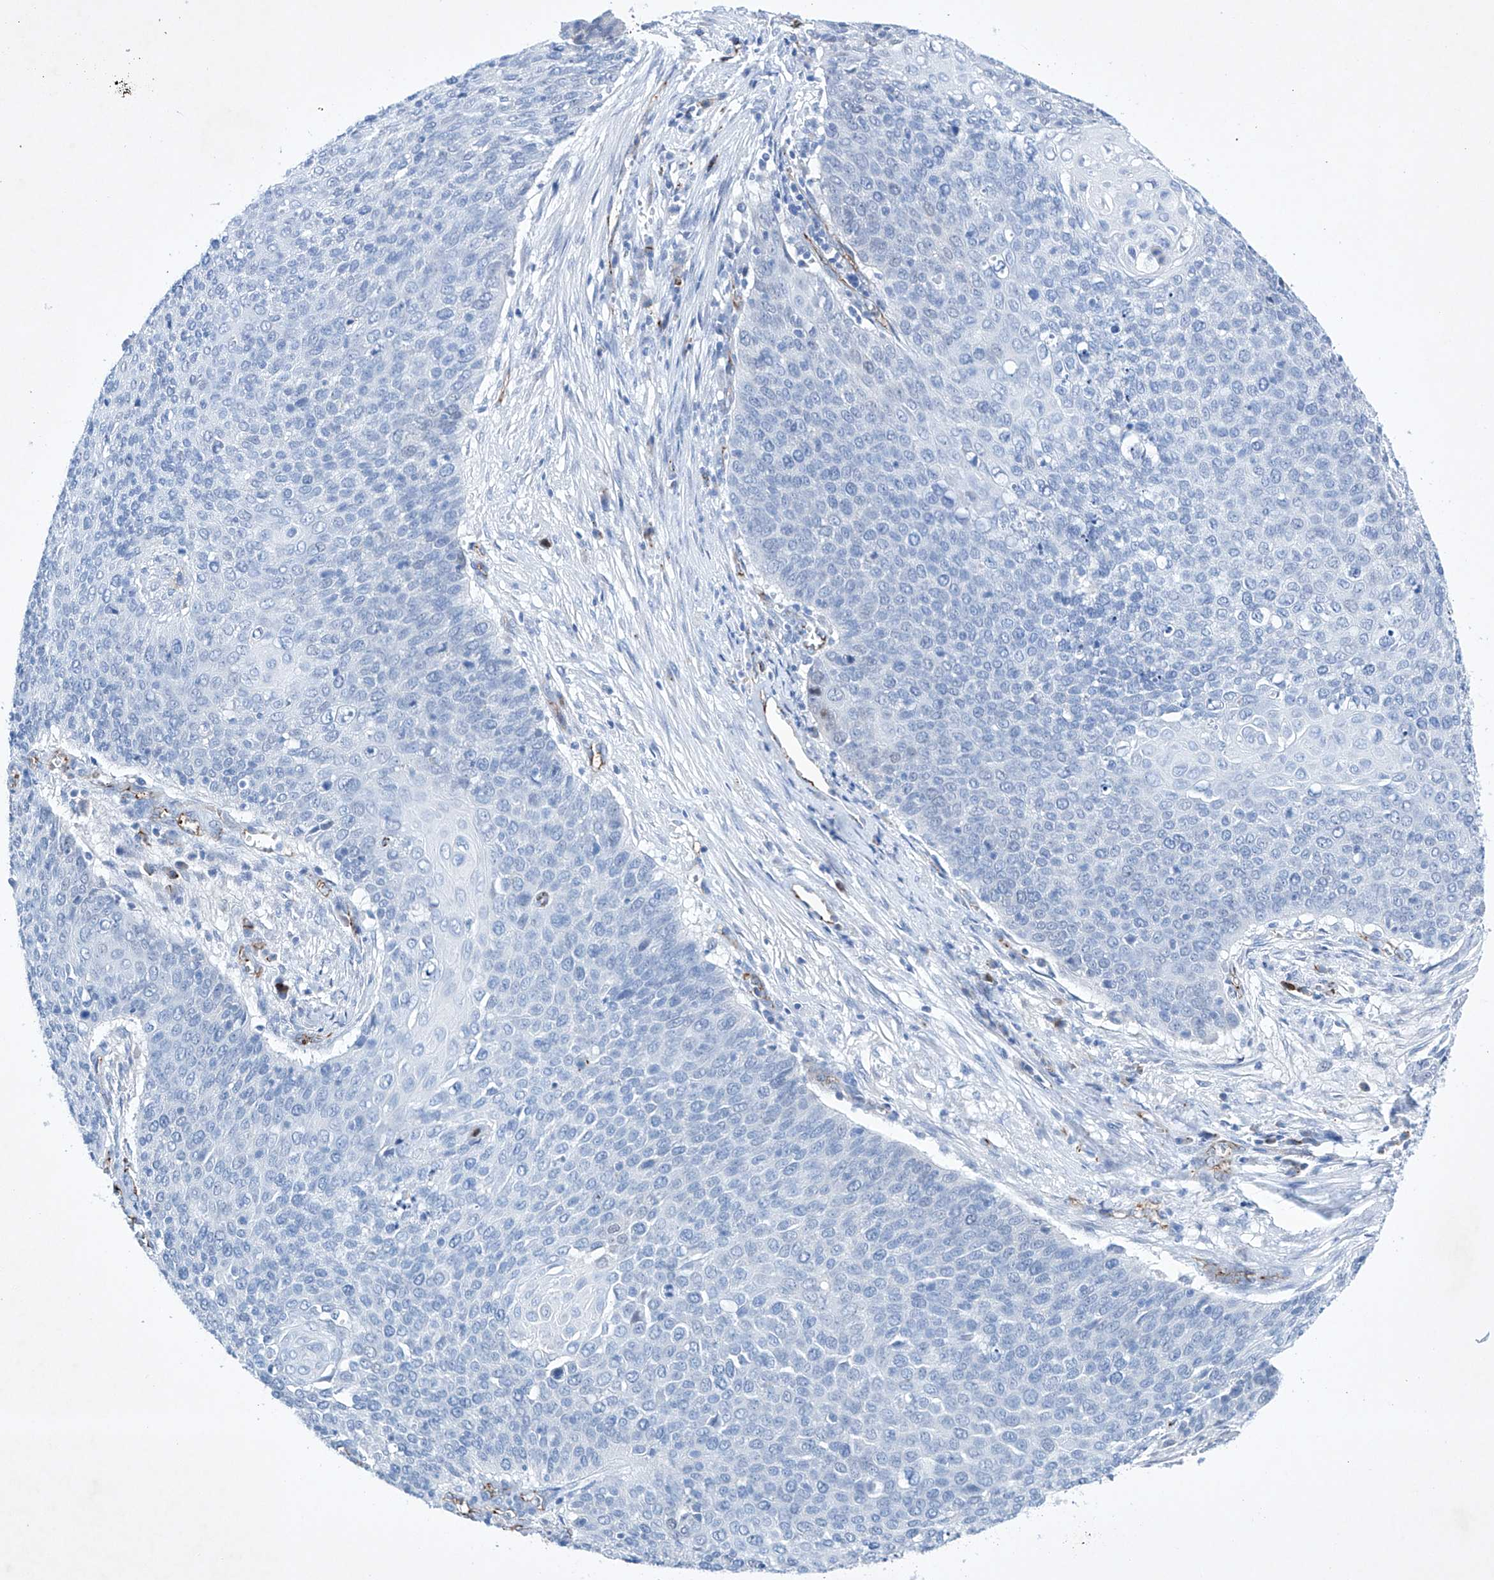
{"staining": {"intensity": "negative", "quantity": "none", "location": "none"}, "tissue": "cervical cancer", "cell_type": "Tumor cells", "image_type": "cancer", "snomed": [{"axis": "morphology", "description": "Squamous cell carcinoma, NOS"}, {"axis": "topography", "description": "Cervix"}], "caption": "The micrograph demonstrates no significant positivity in tumor cells of cervical squamous cell carcinoma.", "gene": "ETV7", "patient": {"sex": "female", "age": 39}}